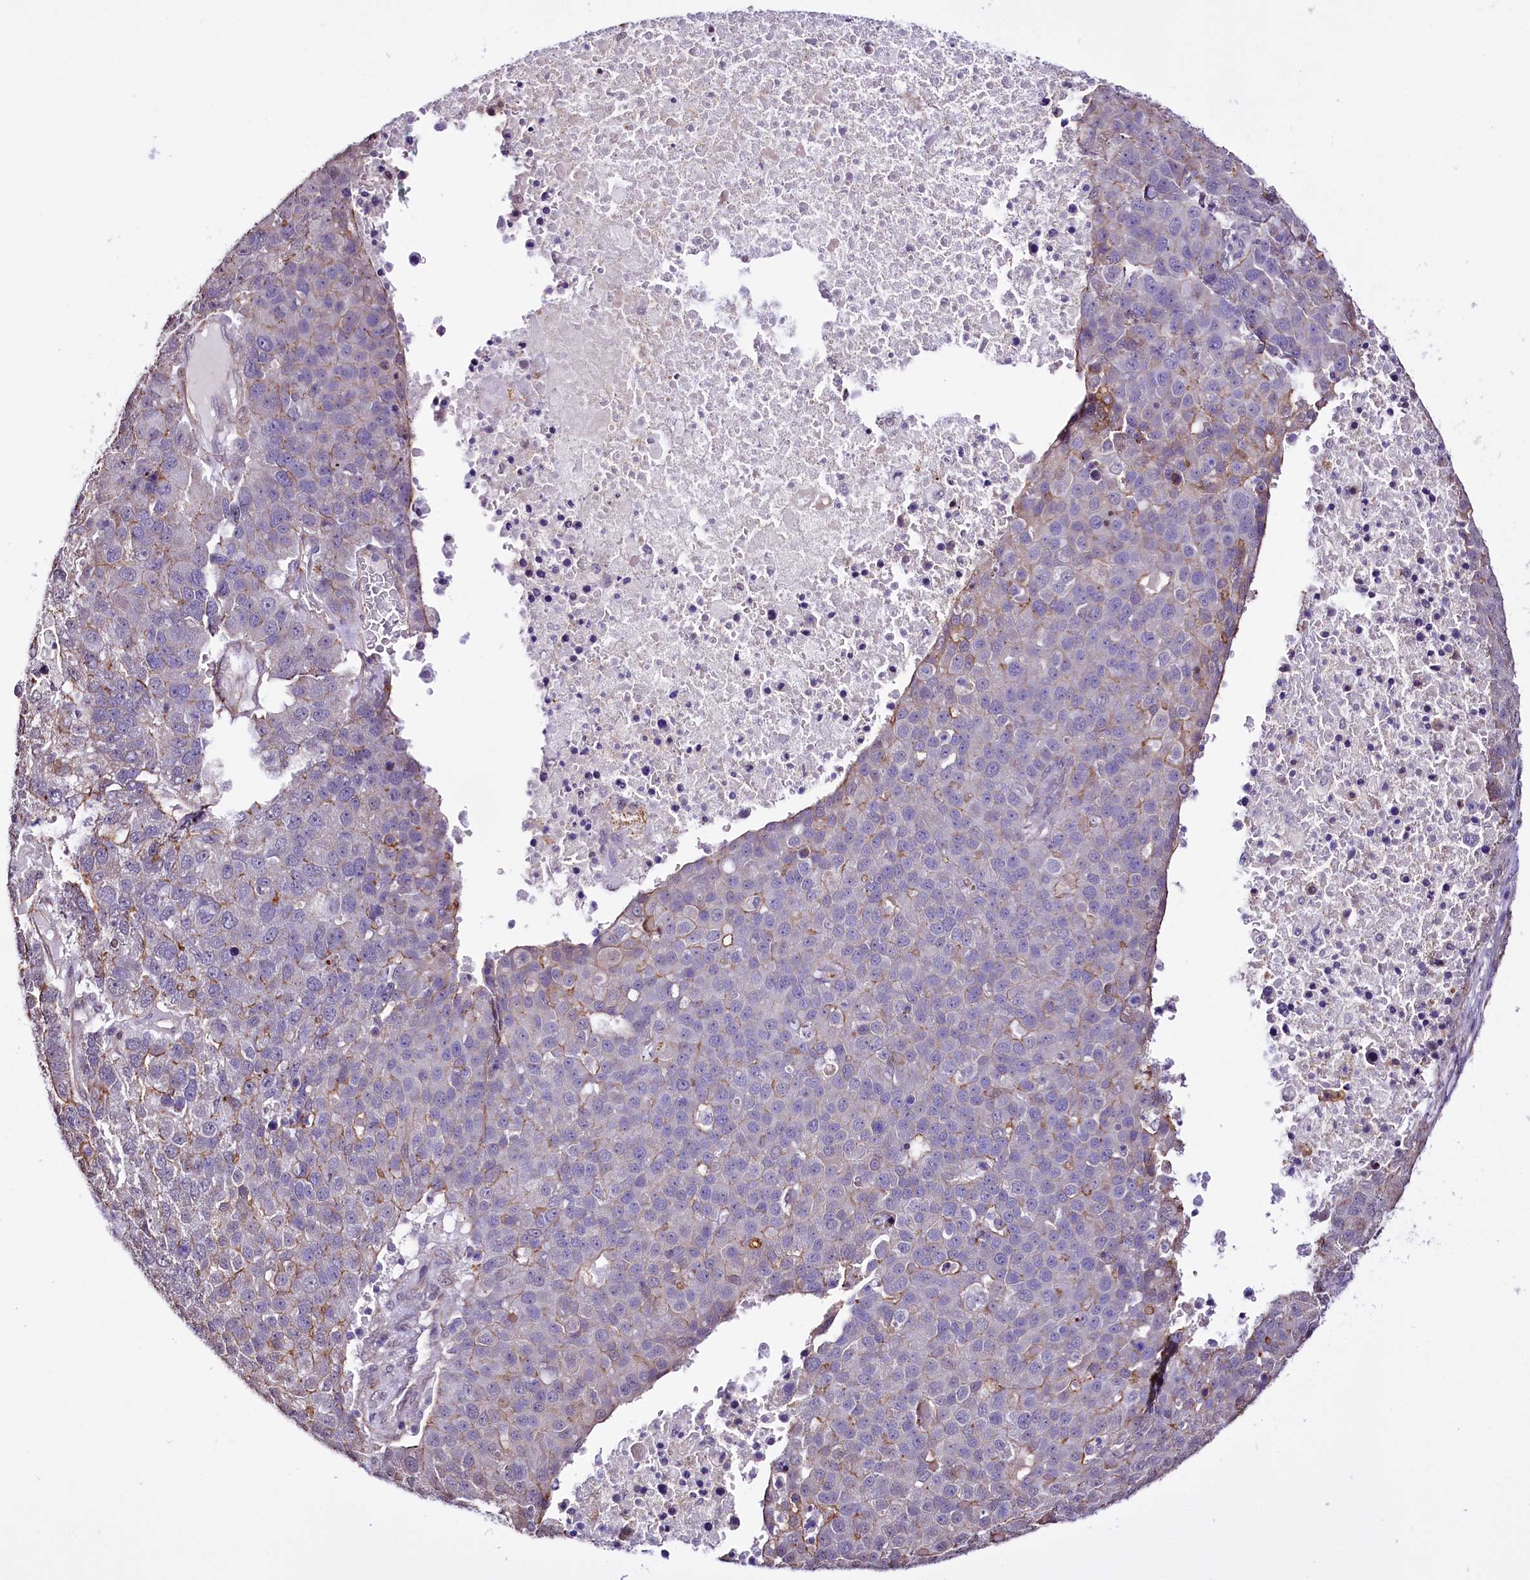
{"staining": {"intensity": "negative", "quantity": "none", "location": "none"}, "tissue": "pancreatic cancer", "cell_type": "Tumor cells", "image_type": "cancer", "snomed": [{"axis": "morphology", "description": "Adenocarcinoma, NOS"}, {"axis": "topography", "description": "Pancreas"}], "caption": "Histopathology image shows no significant protein staining in tumor cells of pancreatic adenocarcinoma.", "gene": "ST7", "patient": {"sex": "female", "age": 61}}